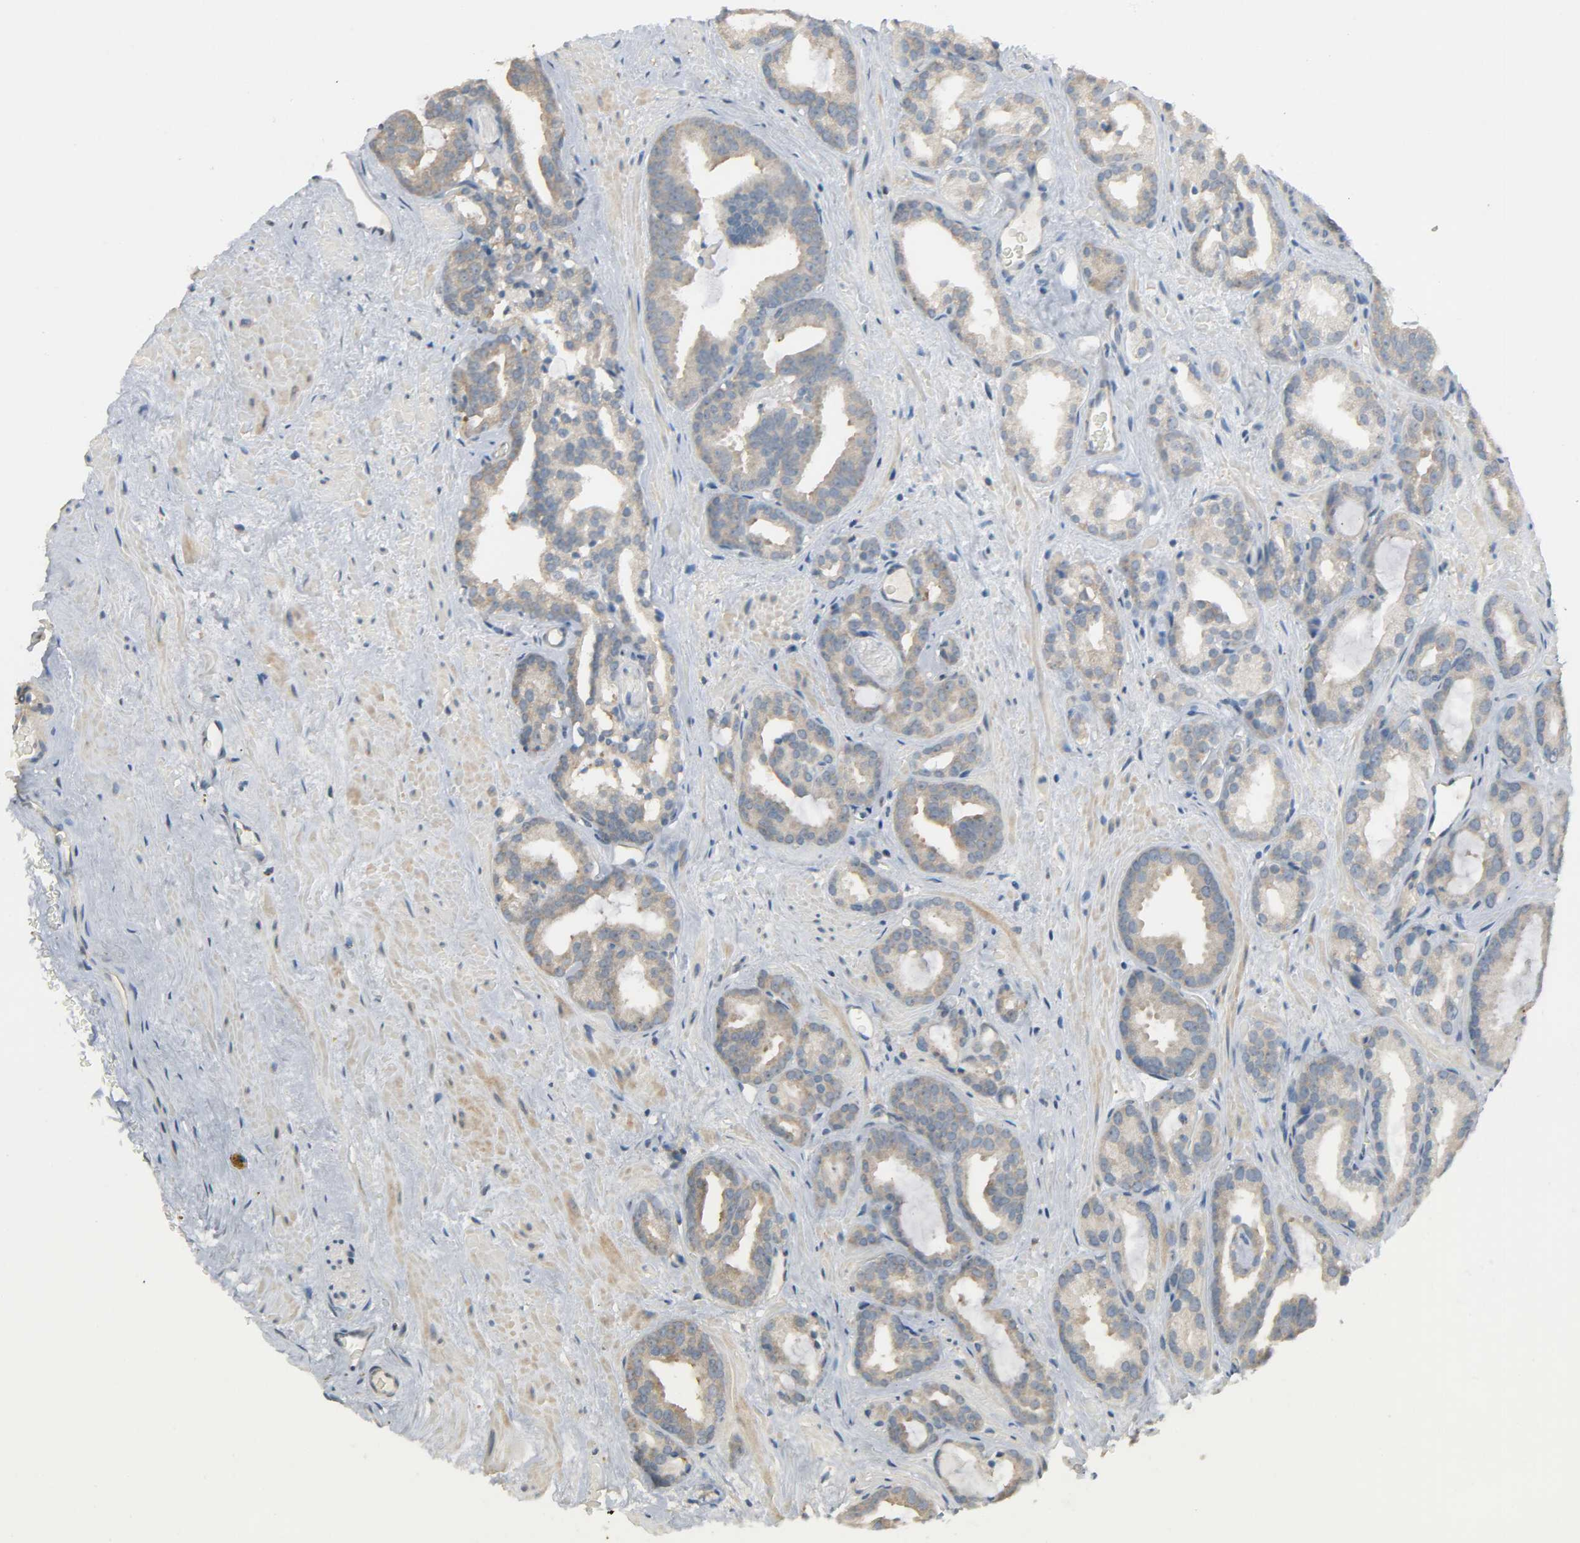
{"staining": {"intensity": "weak", "quantity": ">75%", "location": "cytoplasmic/membranous"}, "tissue": "prostate cancer", "cell_type": "Tumor cells", "image_type": "cancer", "snomed": [{"axis": "morphology", "description": "Adenocarcinoma, Low grade"}, {"axis": "topography", "description": "Prostate"}], "caption": "Protein analysis of prostate cancer (low-grade adenocarcinoma) tissue exhibits weak cytoplasmic/membranous staining in approximately >75% of tumor cells.", "gene": "CD4", "patient": {"sex": "male", "age": 63}}